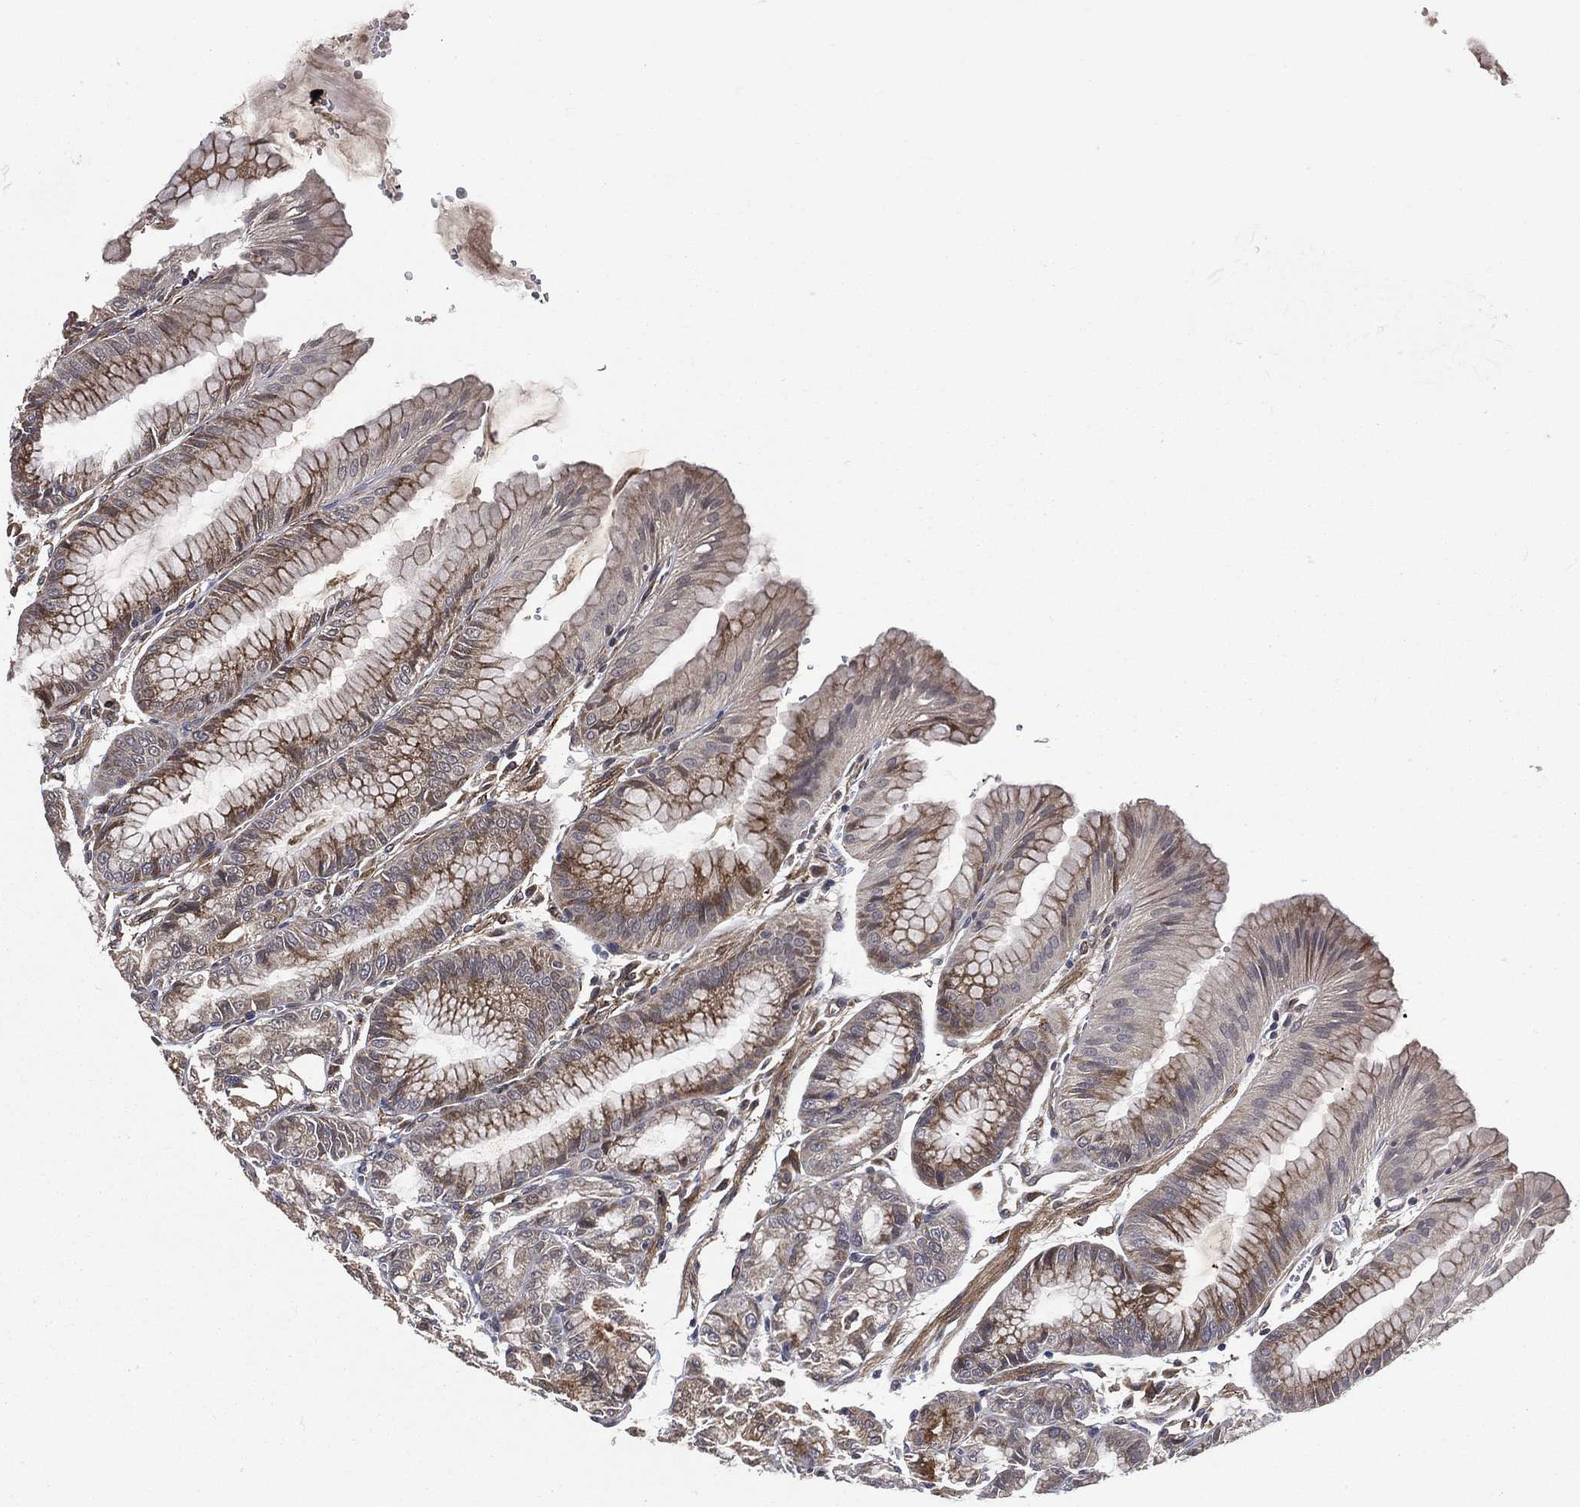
{"staining": {"intensity": "strong", "quantity": "<25%", "location": "cytoplasmic/membranous"}, "tissue": "stomach", "cell_type": "Glandular cells", "image_type": "normal", "snomed": [{"axis": "morphology", "description": "Normal tissue, NOS"}, {"axis": "topography", "description": "Stomach, lower"}], "caption": "Strong cytoplasmic/membranous protein staining is seen in approximately <25% of glandular cells in stomach.", "gene": "RAB11FIP4", "patient": {"sex": "male", "age": 71}}